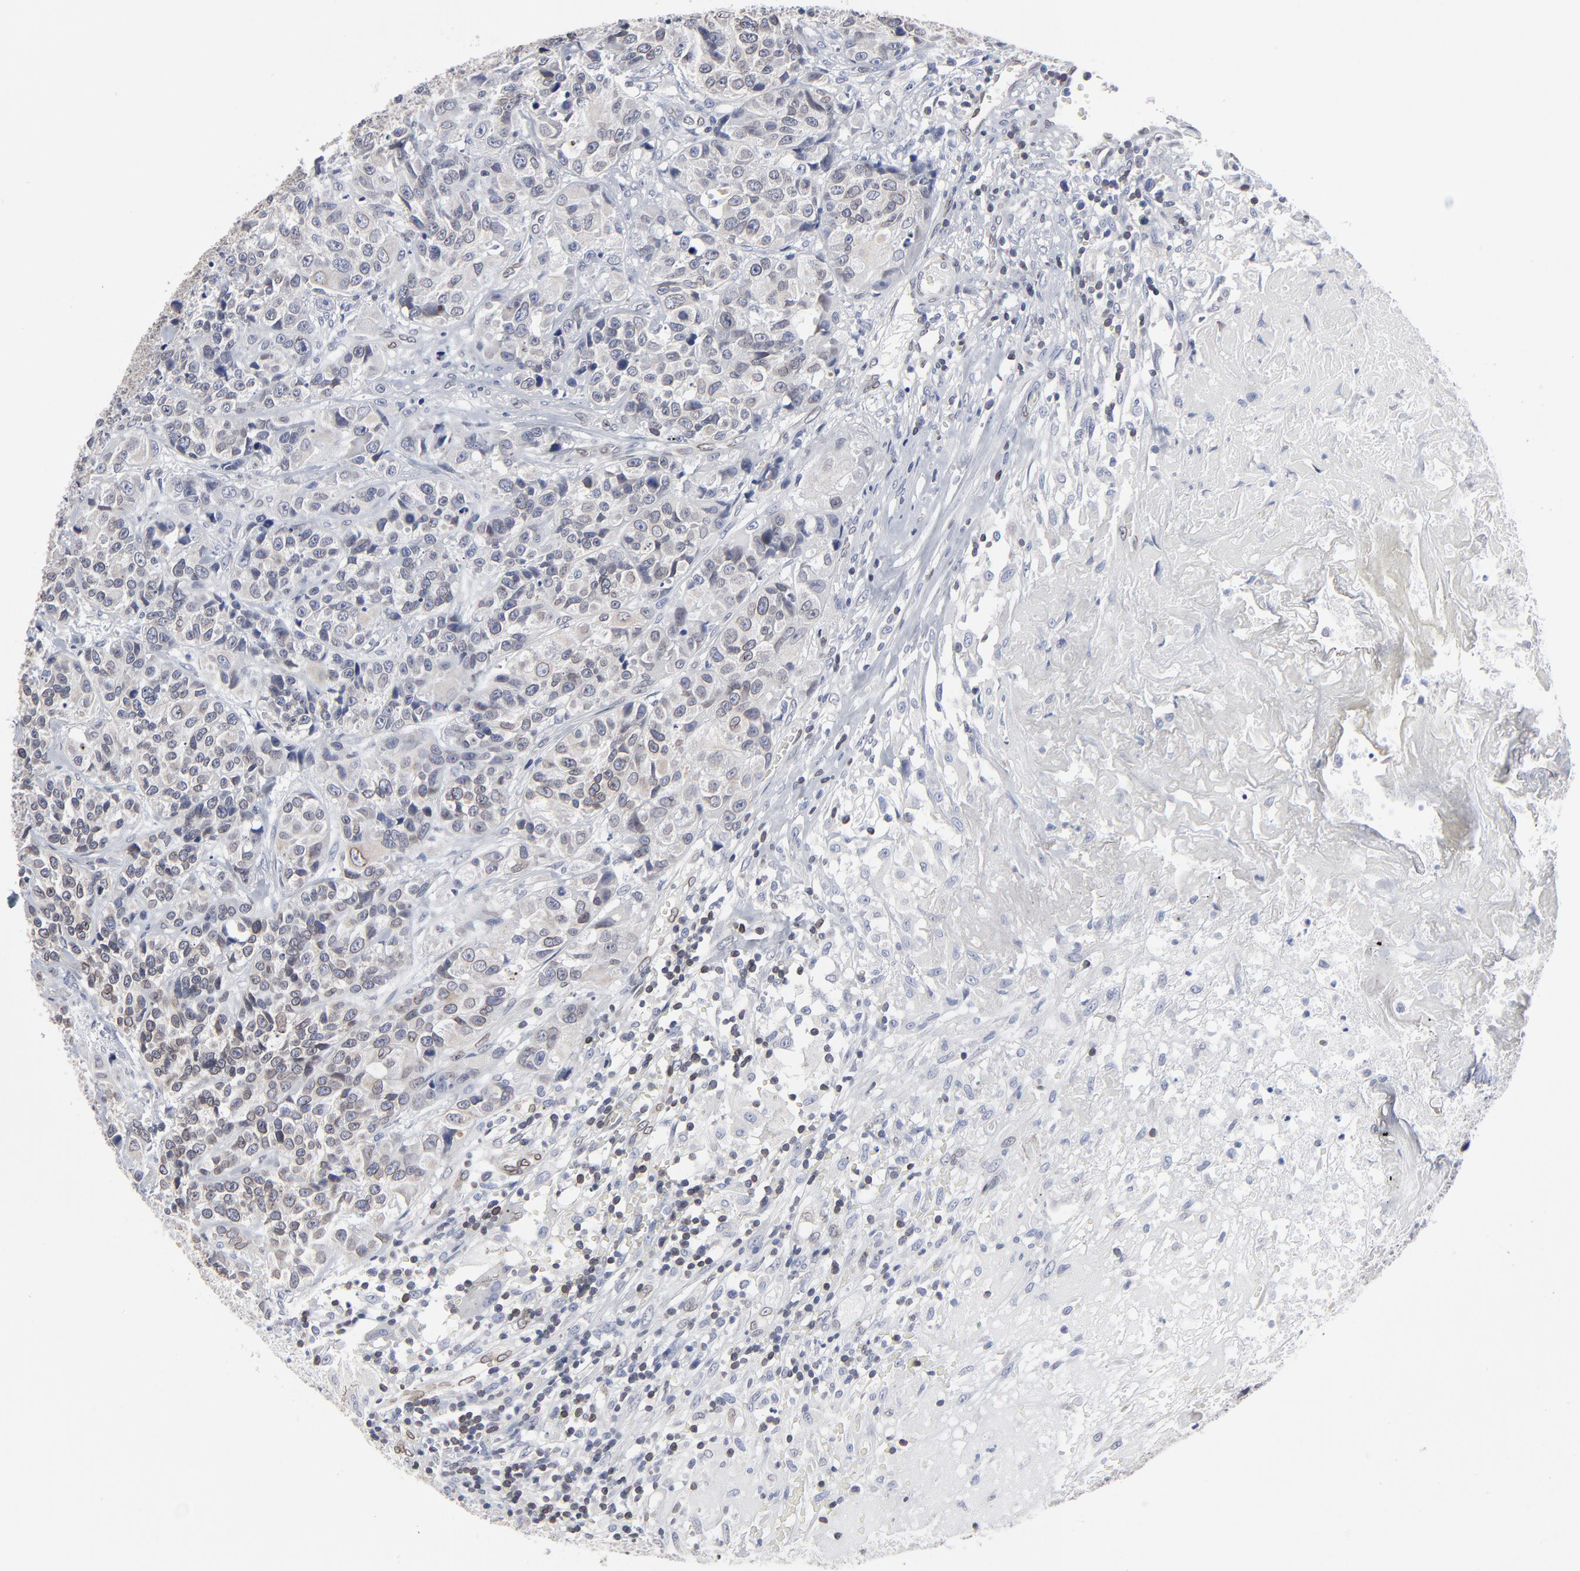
{"staining": {"intensity": "negative", "quantity": "none", "location": "none"}, "tissue": "urothelial cancer", "cell_type": "Tumor cells", "image_type": "cancer", "snomed": [{"axis": "morphology", "description": "Urothelial carcinoma, High grade"}, {"axis": "topography", "description": "Urinary bladder"}], "caption": "The micrograph displays no staining of tumor cells in urothelial carcinoma (high-grade). The staining was performed using DAB (3,3'-diaminobenzidine) to visualize the protein expression in brown, while the nuclei were stained in blue with hematoxylin (Magnification: 20x).", "gene": "SYNE2", "patient": {"sex": "female", "age": 81}}